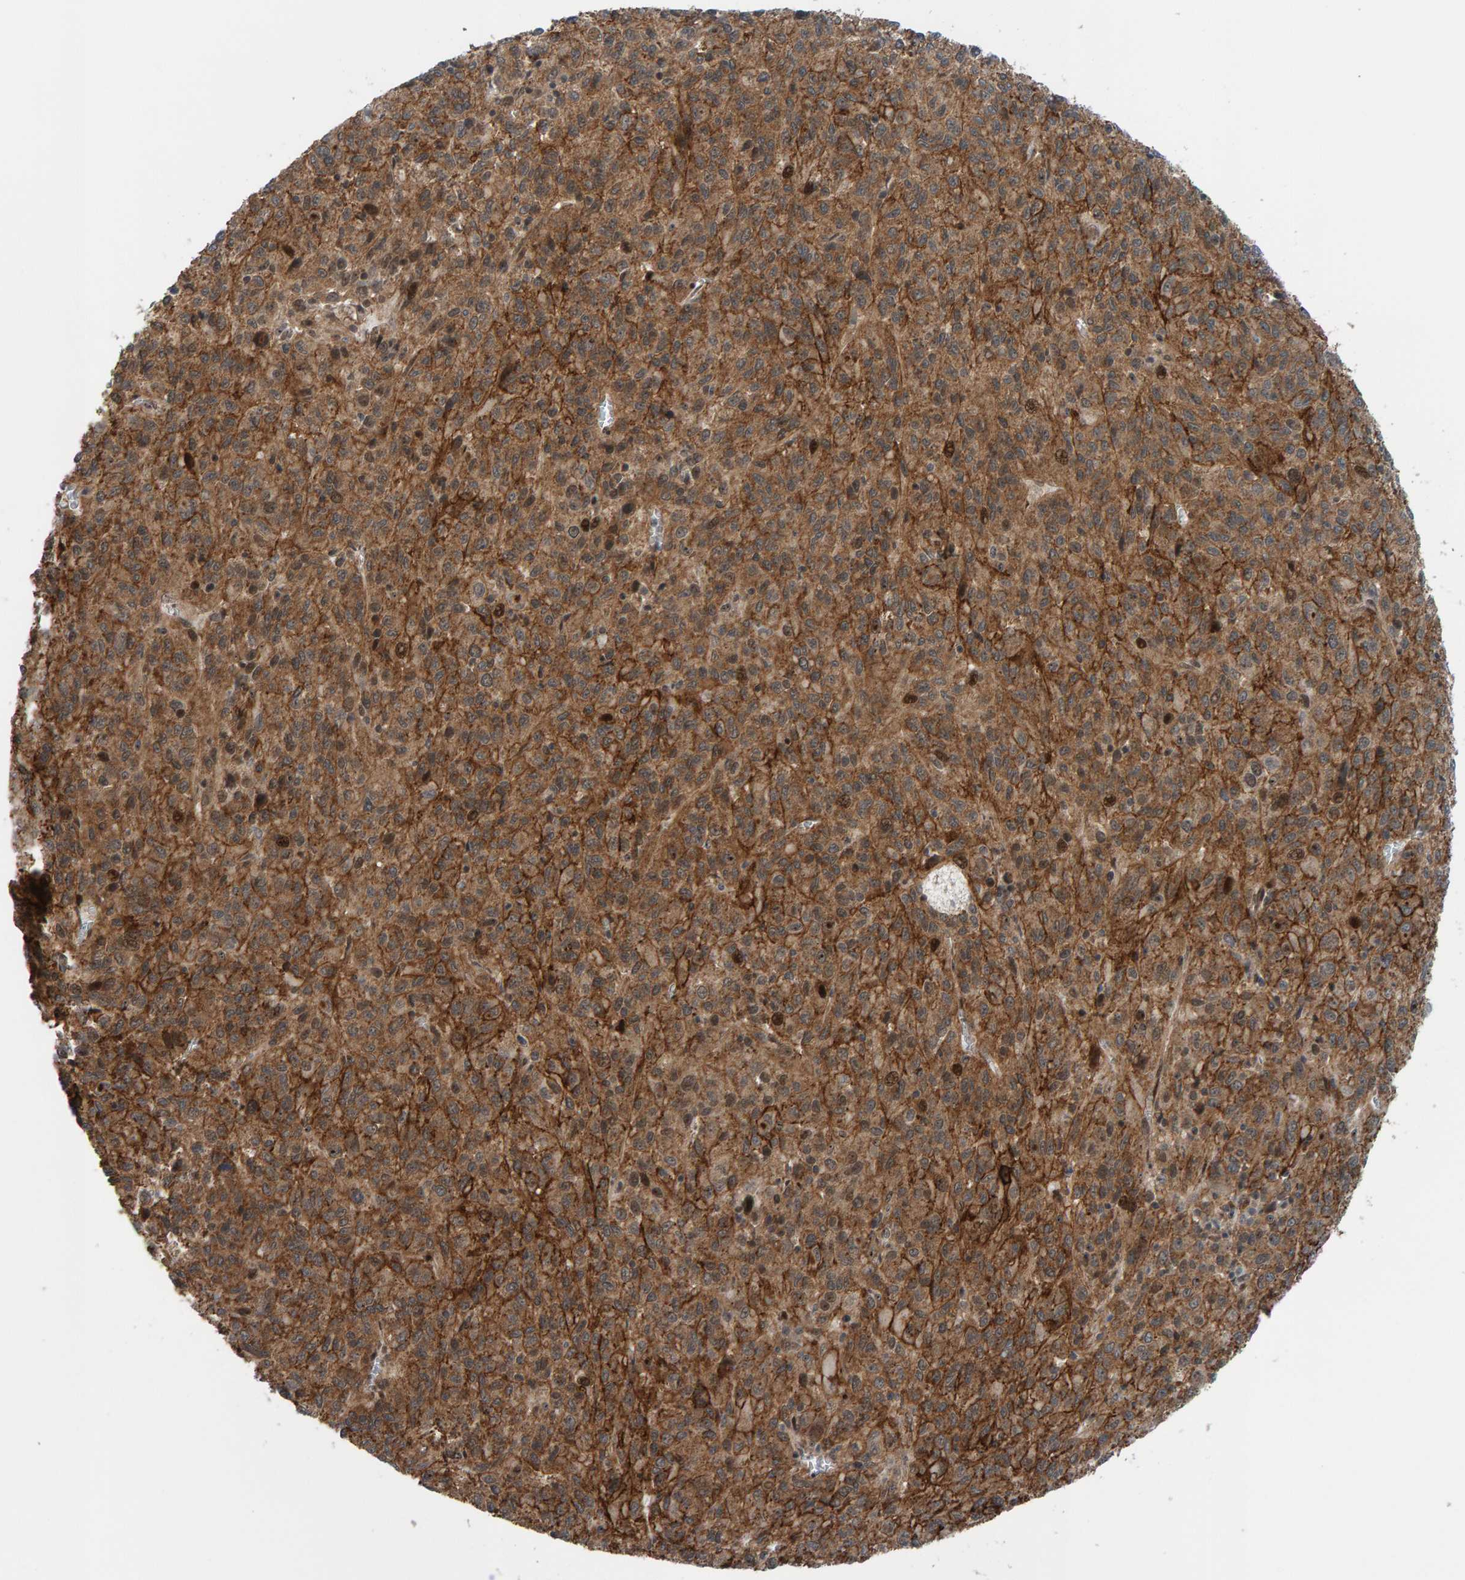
{"staining": {"intensity": "moderate", "quantity": ">75%", "location": "cytoplasmic/membranous"}, "tissue": "melanoma", "cell_type": "Tumor cells", "image_type": "cancer", "snomed": [{"axis": "morphology", "description": "Malignant melanoma, Metastatic site"}, {"axis": "topography", "description": "Lung"}], "caption": "Human malignant melanoma (metastatic site) stained for a protein (brown) reveals moderate cytoplasmic/membranous positive expression in approximately >75% of tumor cells.", "gene": "ZNF366", "patient": {"sex": "male", "age": 64}}